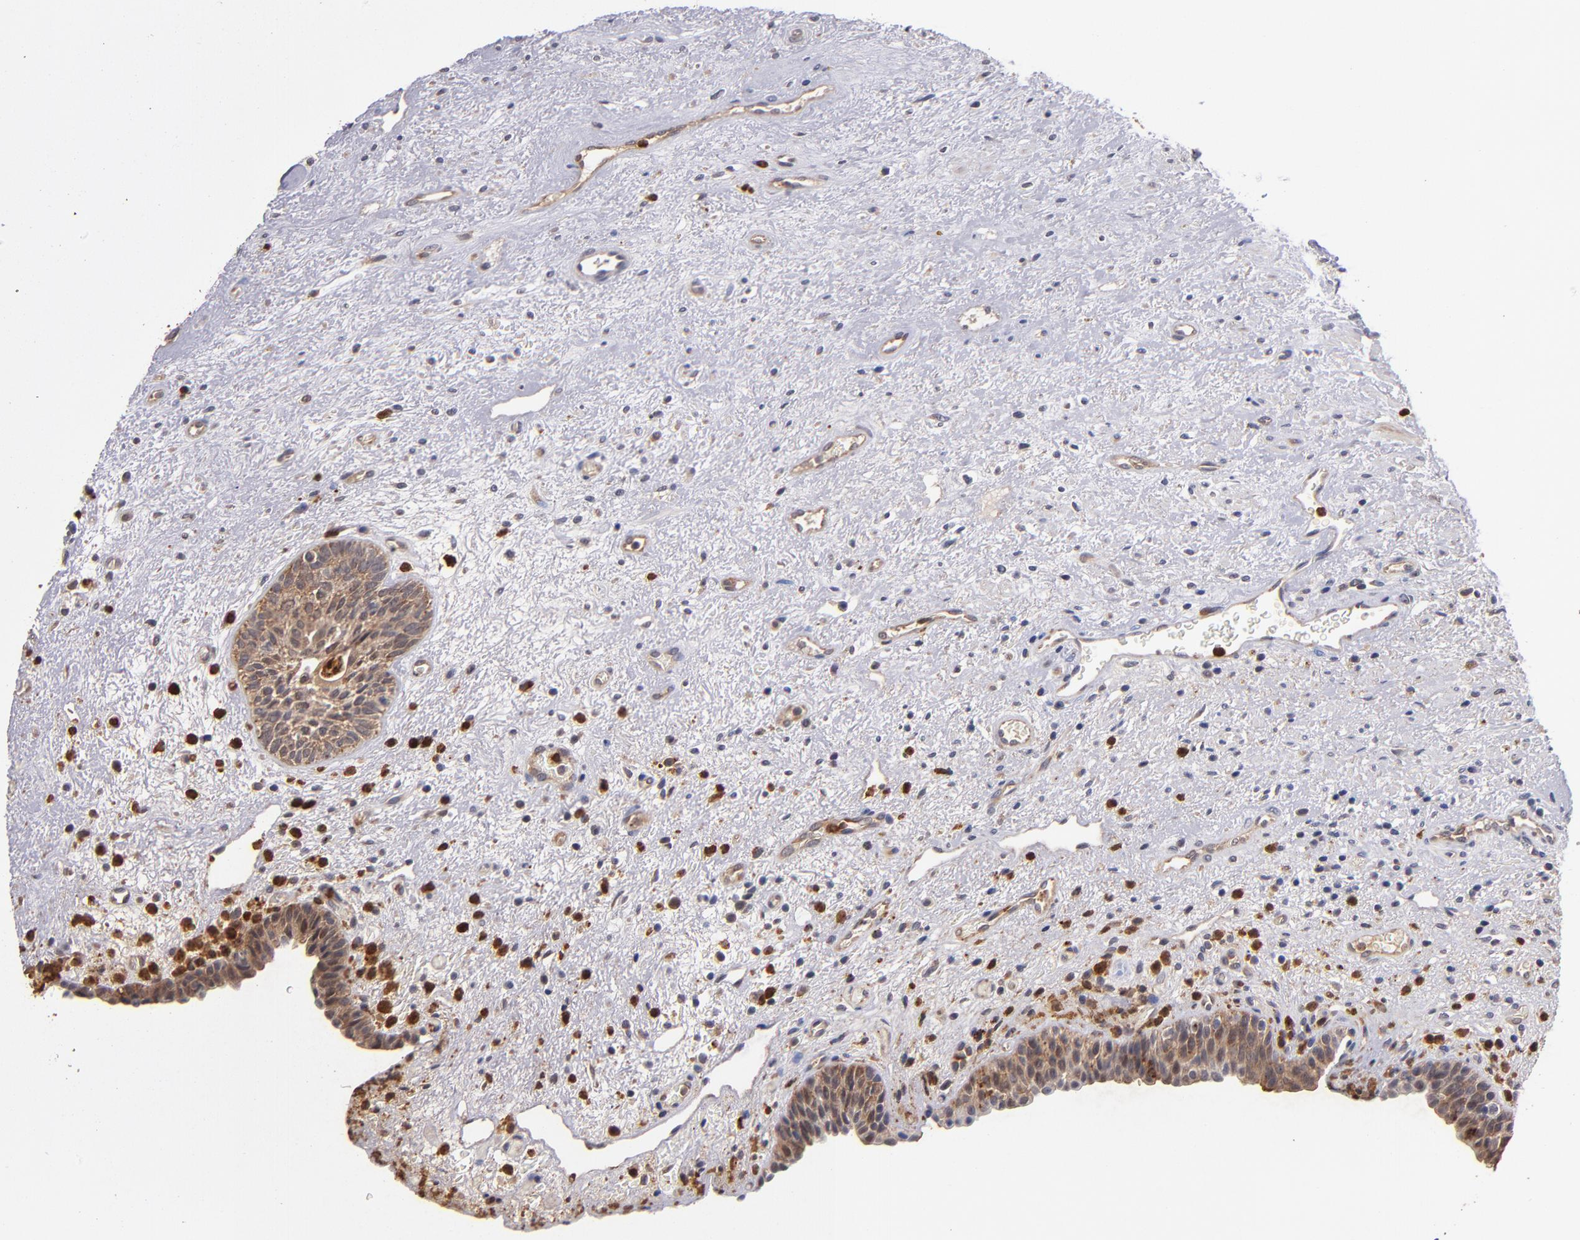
{"staining": {"intensity": "moderate", "quantity": ">75%", "location": "cytoplasmic/membranous"}, "tissue": "urinary bladder", "cell_type": "Urothelial cells", "image_type": "normal", "snomed": [{"axis": "morphology", "description": "Normal tissue, NOS"}, {"axis": "topography", "description": "Urinary bladder"}], "caption": "Immunohistochemistry image of normal human urinary bladder stained for a protein (brown), which shows medium levels of moderate cytoplasmic/membranous positivity in approximately >75% of urothelial cells.", "gene": "TTLL12", "patient": {"sex": "male", "age": 48}}